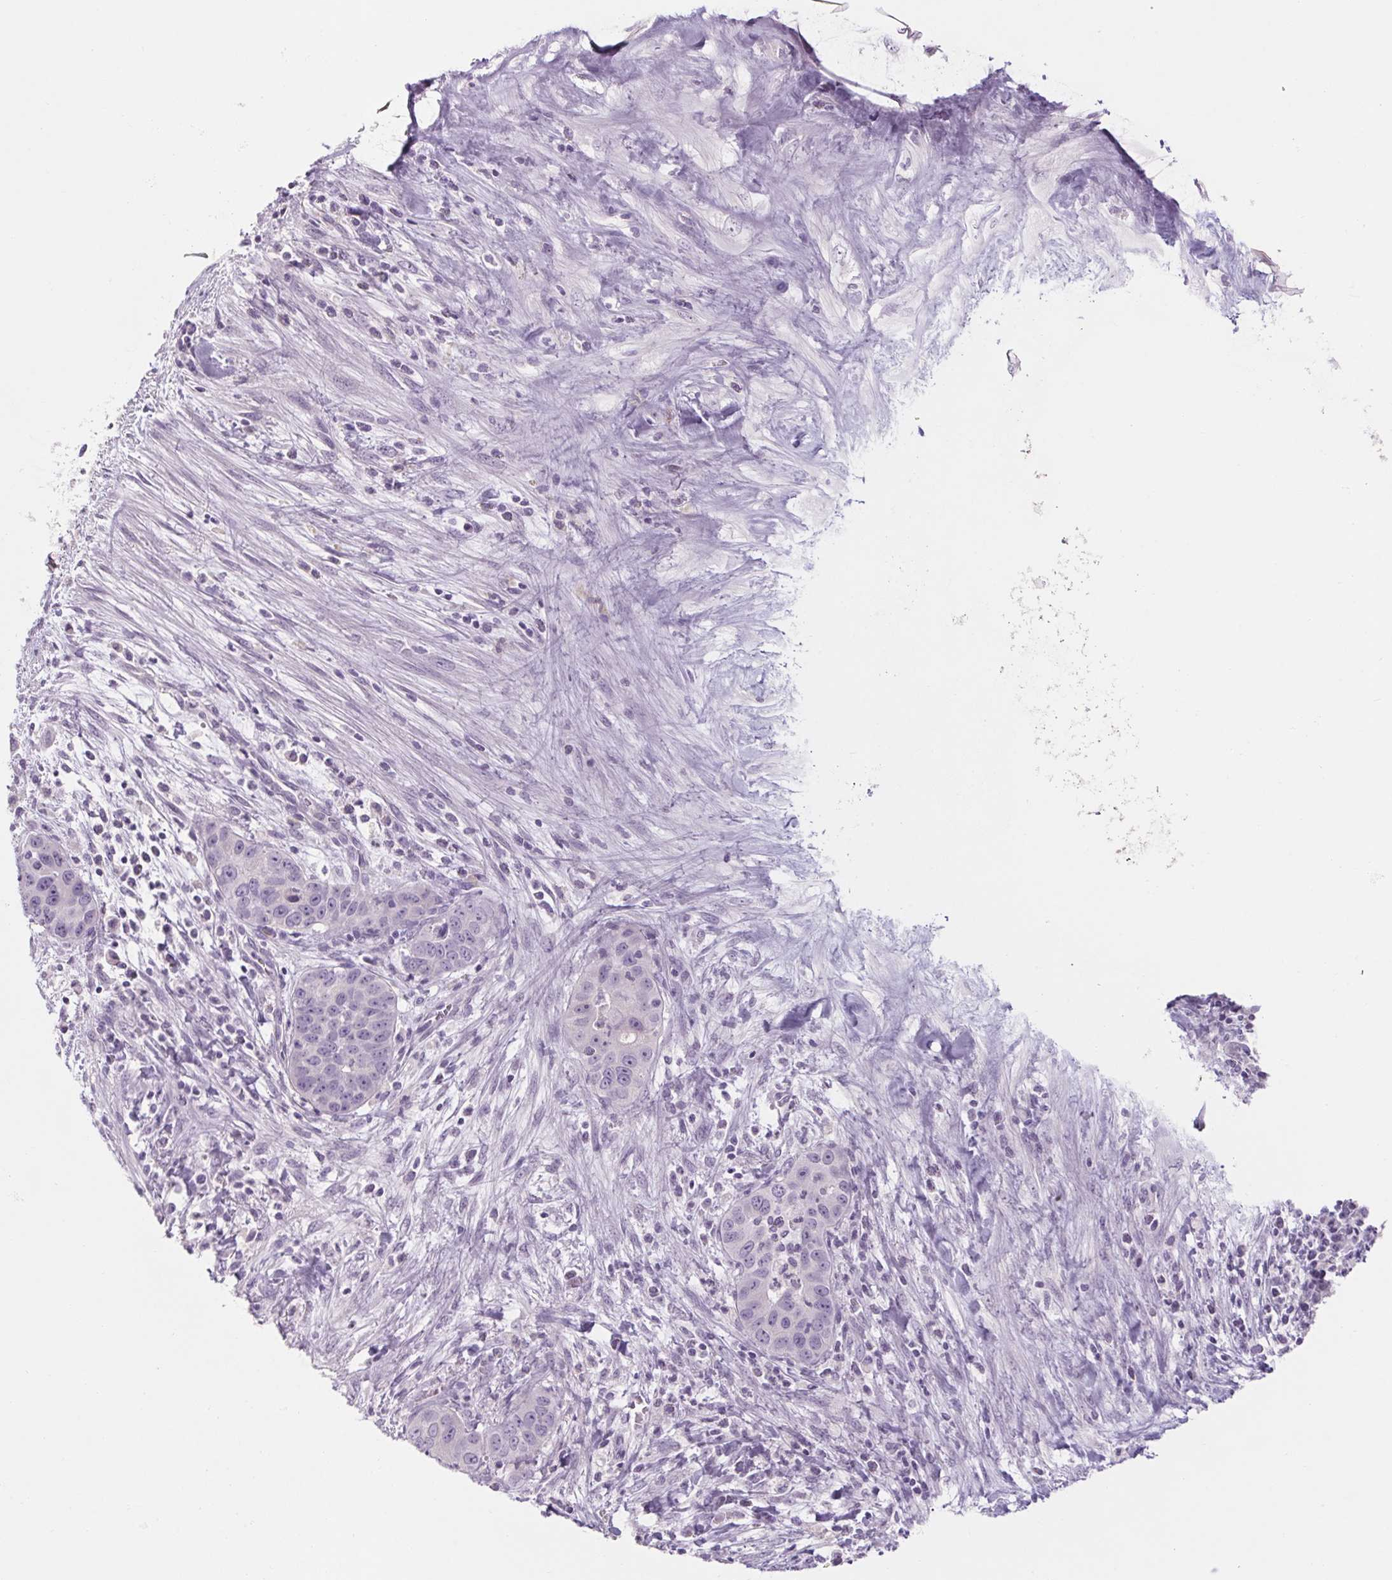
{"staining": {"intensity": "negative", "quantity": "none", "location": "none"}, "tissue": "liver cancer", "cell_type": "Tumor cells", "image_type": "cancer", "snomed": [{"axis": "morphology", "description": "Cholangiocarcinoma"}, {"axis": "topography", "description": "Liver"}], "caption": "A micrograph of liver cholangiocarcinoma stained for a protein displays no brown staining in tumor cells.", "gene": "RPTN", "patient": {"sex": "female", "age": 52}}